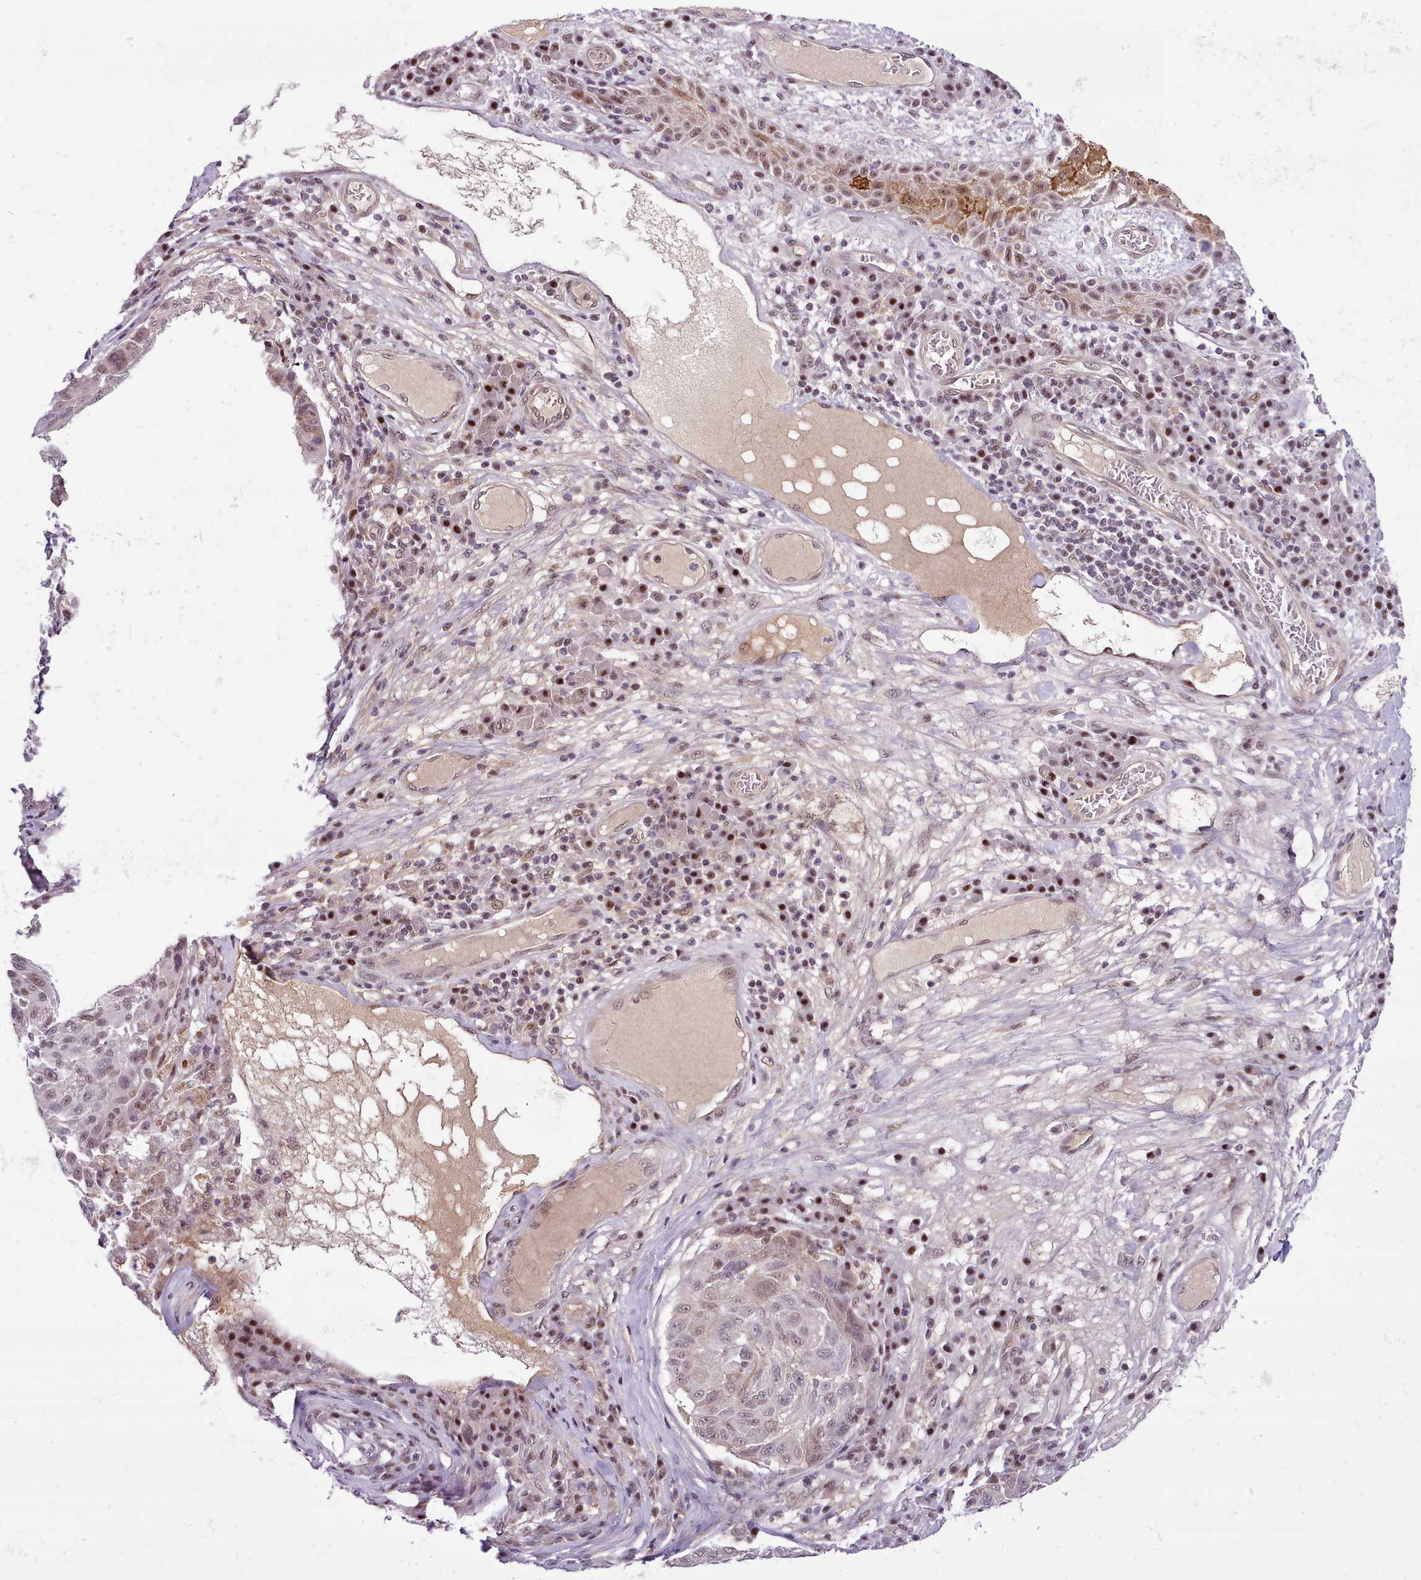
{"staining": {"intensity": "moderate", "quantity": "<25%", "location": "cytoplasmic/membranous,nuclear"}, "tissue": "melanoma", "cell_type": "Tumor cells", "image_type": "cancer", "snomed": [{"axis": "morphology", "description": "Malignant melanoma, NOS"}, {"axis": "topography", "description": "Skin"}], "caption": "Immunohistochemical staining of malignant melanoma demonstrates low levels of moderate cytoplasmic/membranous and nuclear positivity in about <25% of tumor cells.", "gene": "HOXB7", "patient": {"sex": "male", "age": 53}}